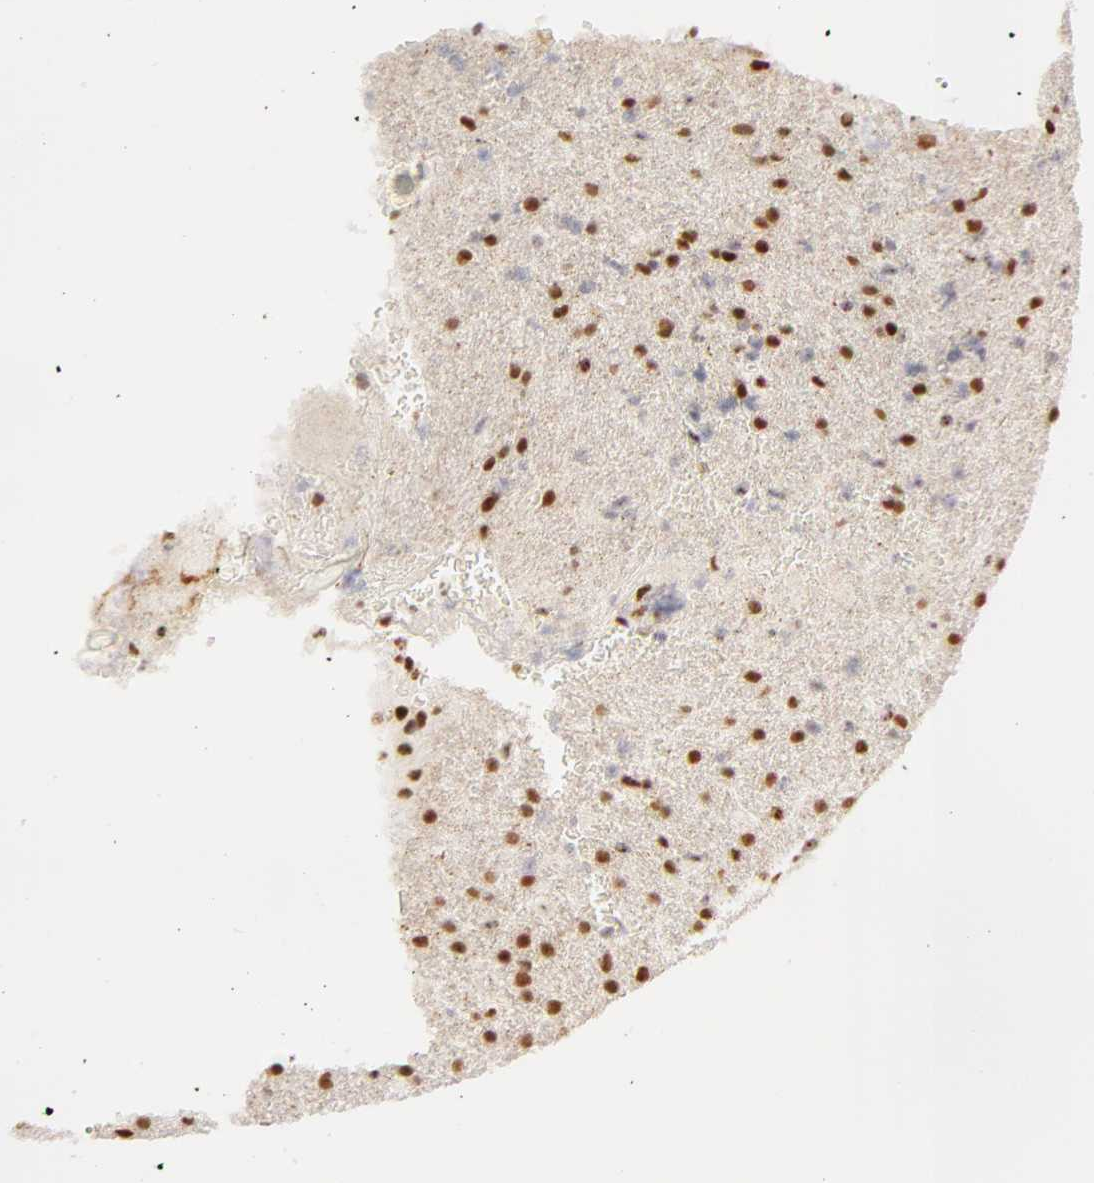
{"staining": {"intensity": "moderate", "quantity": ">75%", "location": "nuclear"}, "tissue": "glioma", "cell_type": "Tumor cells", "image_type": "cancer", "snomed": [{"axis": "morphology", "description": "Glioma, malignant, High grade"}, {"axis": "topography", "description": "Brain"}], "caption": "Brown immunohistochemical staining in human glioma exhibits moderate nuclear positivity in approximately >75% of tumor cells.", "gene": "RBM39", "patient": {"sex": "male", "age": 68}}